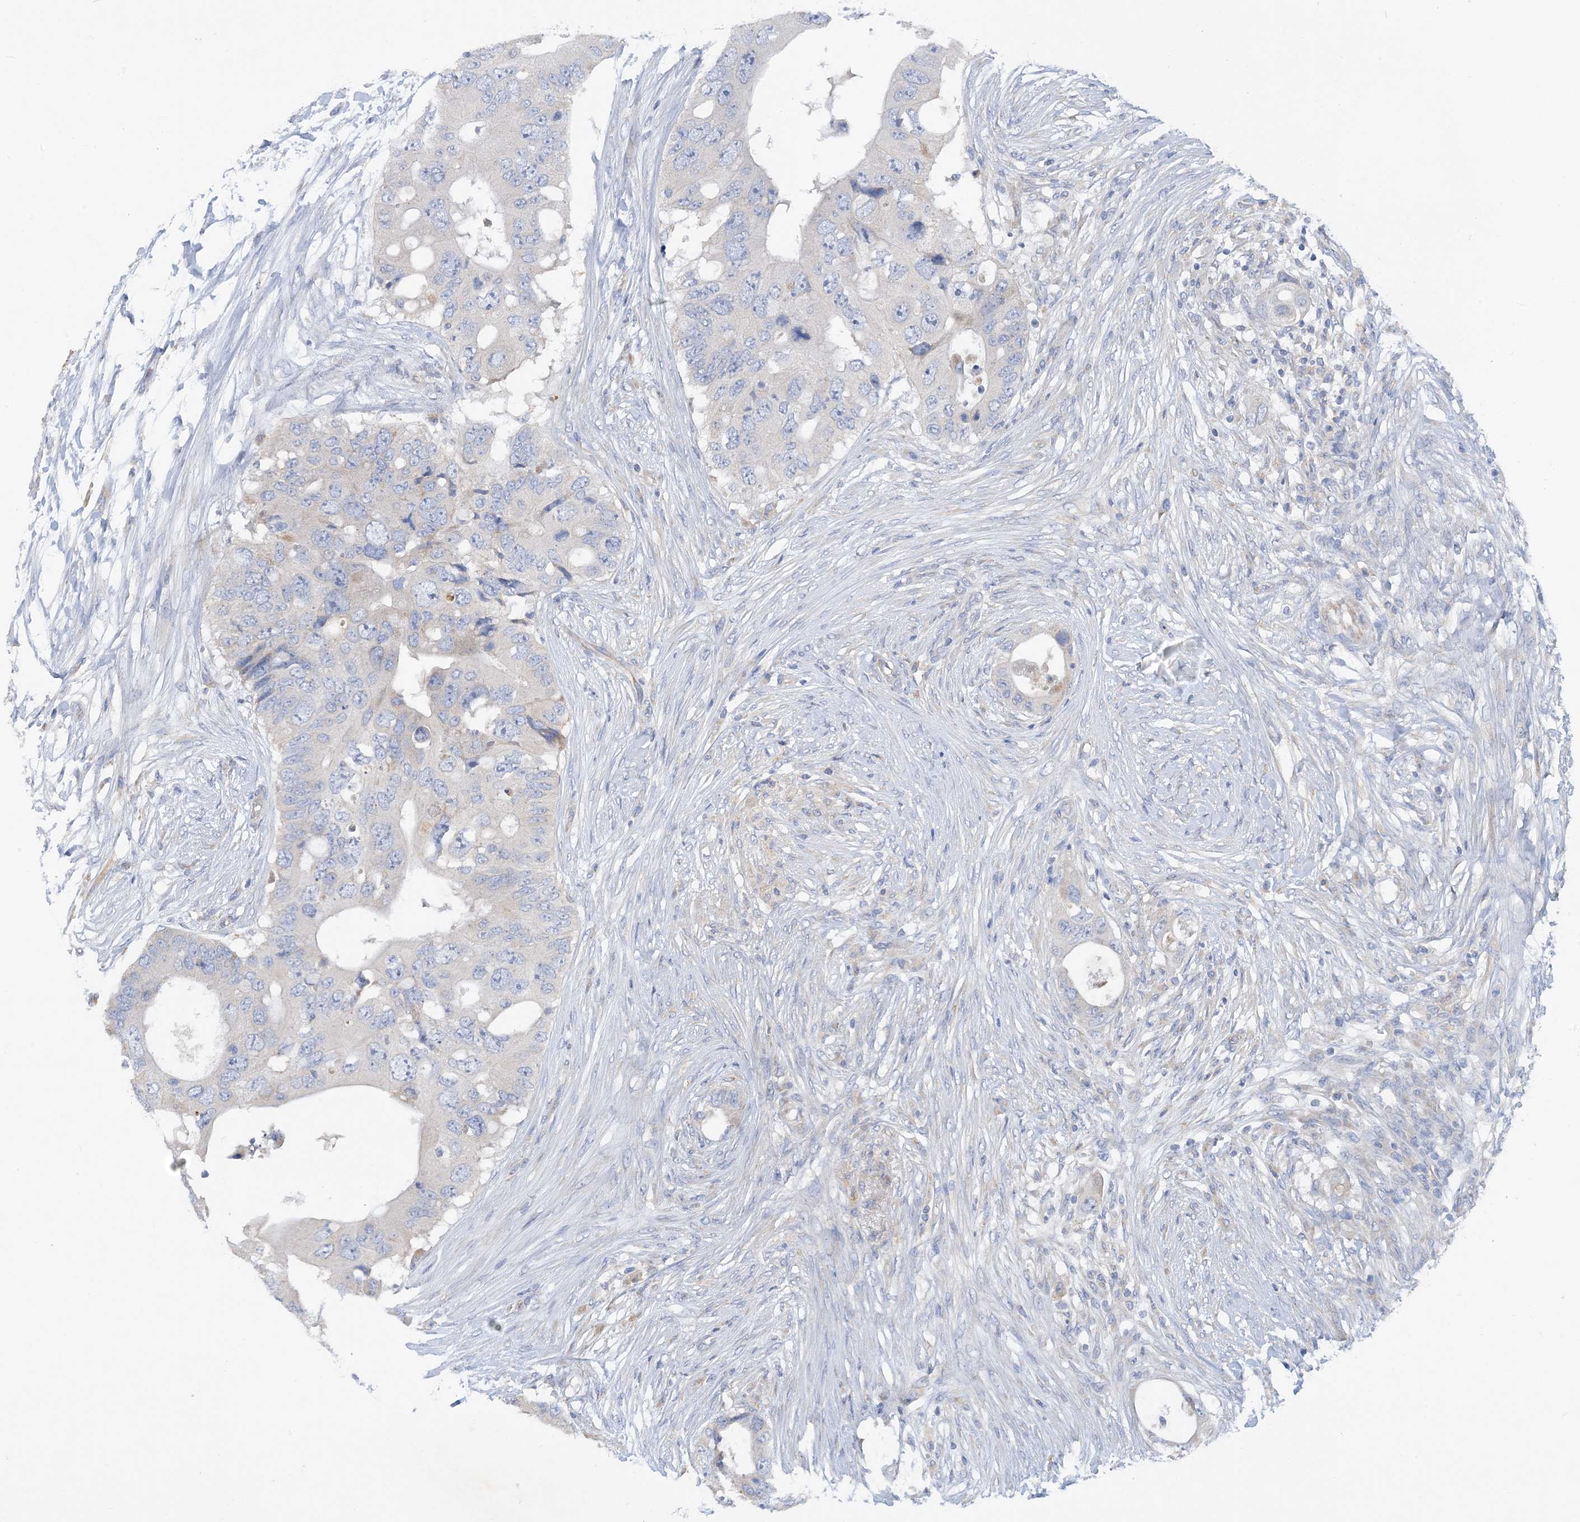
{"staining": {"intensity": "negative", "quantity": "none", "location": "none"}, "tissue": "colorectal cancer", "cell_type": "Tumor cells", "image_type": "cancer", "snomed": [{"axis": "morphology", "description": "Adenocarcinoma, NOS"}, {"axis": "topography", "description": "Colon"}], "caption": "High power microscopy image of an IHC photomicrograph of colorectal cancer (adenocarcinoma), revealing no significant expression in tumor cells.", "gene": "ZCCHC18", "patient": {"sex": "male", "age": 71}}